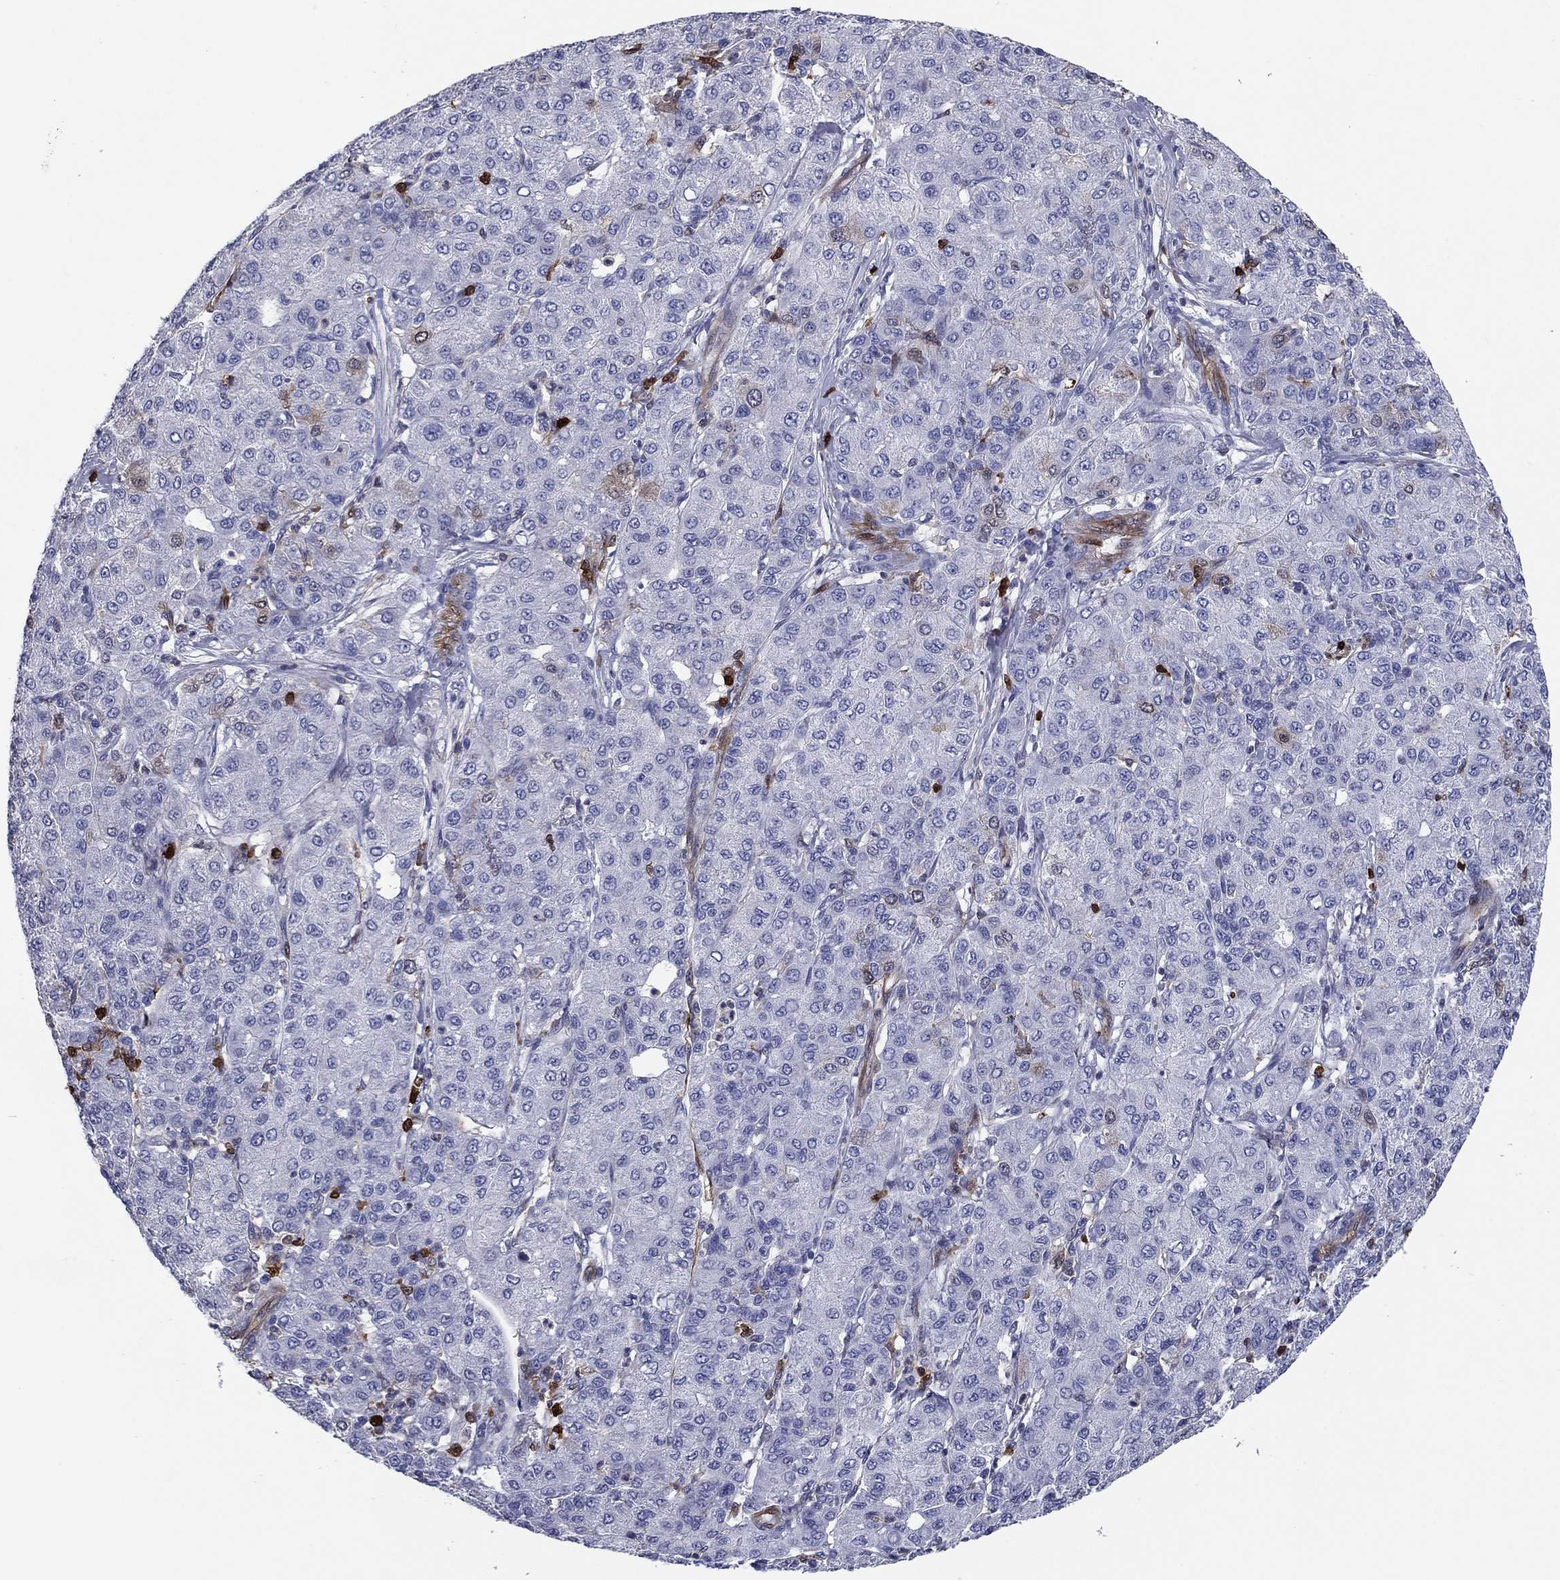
{"staining": {"intensity": "weak", "quantity": "<25%", "location": "cytoplasmic/membranous"}, "tissue": "liver cancer", "cell_type": "Tumor cells", "image_type": "cancer", "snomed": [{"axis": "morphology", "description": "Carcinoma, Hepatocellular, NOS"}, {"axis": "topography", "description": "Liver"}], "caption": "Immunohistochemistry (IHC) image of neoplastic tissue: hepatocellular carcinoma (liver) stained with DAB (3,3'-diaminobenzidine) shows no significant protein staining in tumor cells.", "gene": "STMN1", "patient": {"sex": "male", "age": 65}}